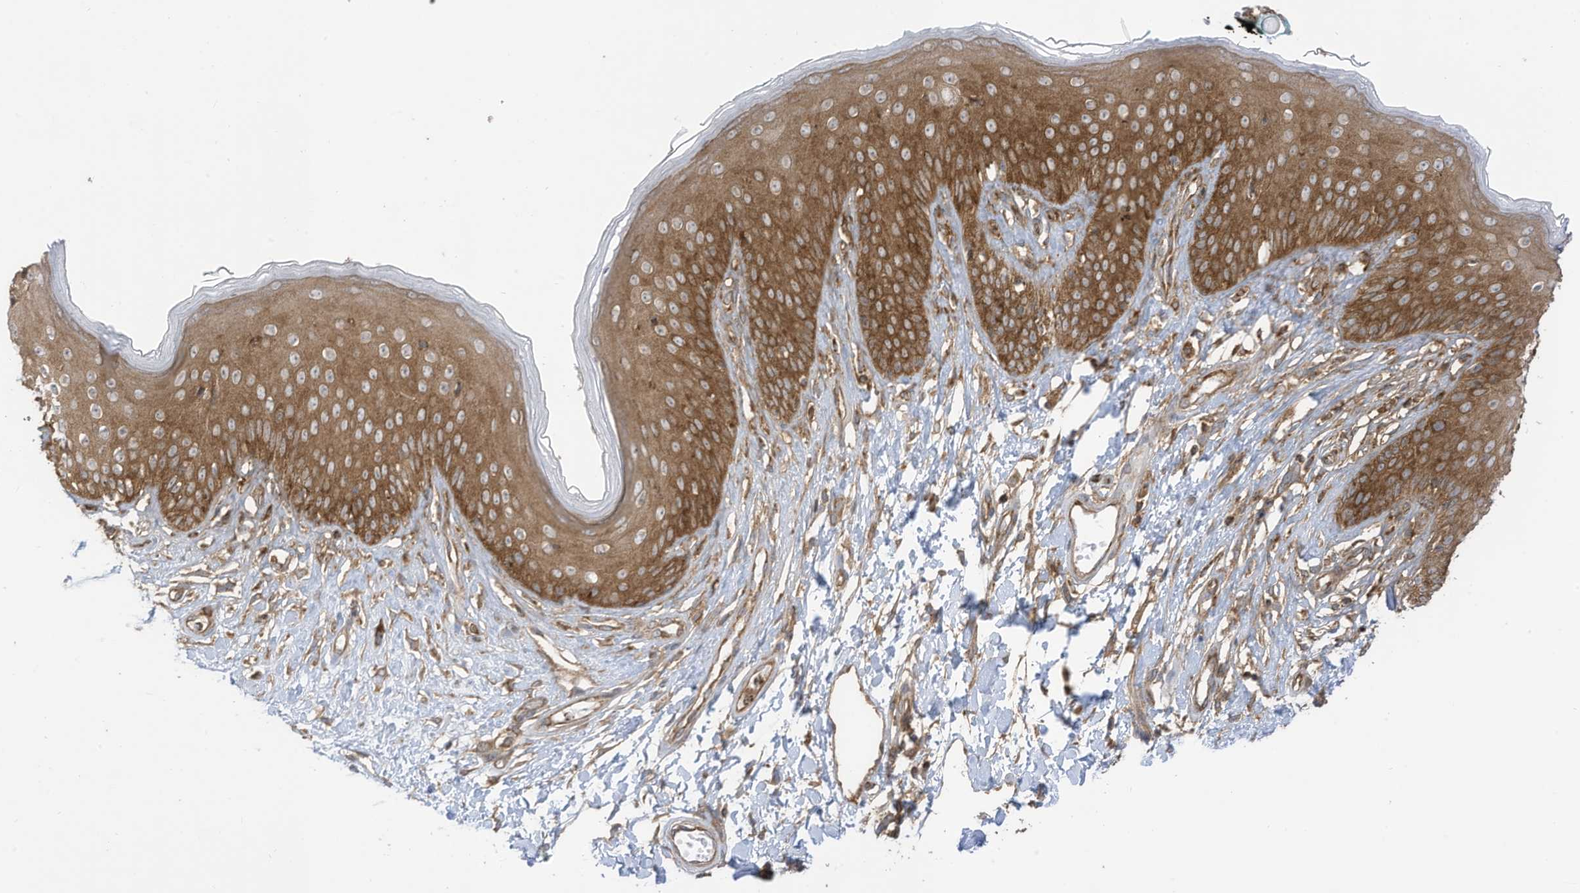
{"staining": {"intensity": "moderate", "quantity": ">75%", "location": "cytoplasmic/membranous"}, "tissue": "skin", "cell_type": "Epidermal cells", "image_type": "normal", "snomed": [{"axis": "morphology", "description": "Normal tissue, NOS"}, {"axis": "morphology", "description": "Squamous cell carcinoma, NOS"}, {"axis": "topography", "description": "Vulva"}], "caption": "High-power microscopy captured an IHC image of normal skin, revealing moderate cytoplasmic/membranous expression in approximately >75% of epidermal cells.", "gene": "REPS1", "patient": {"sex": "female", "age": 85}}